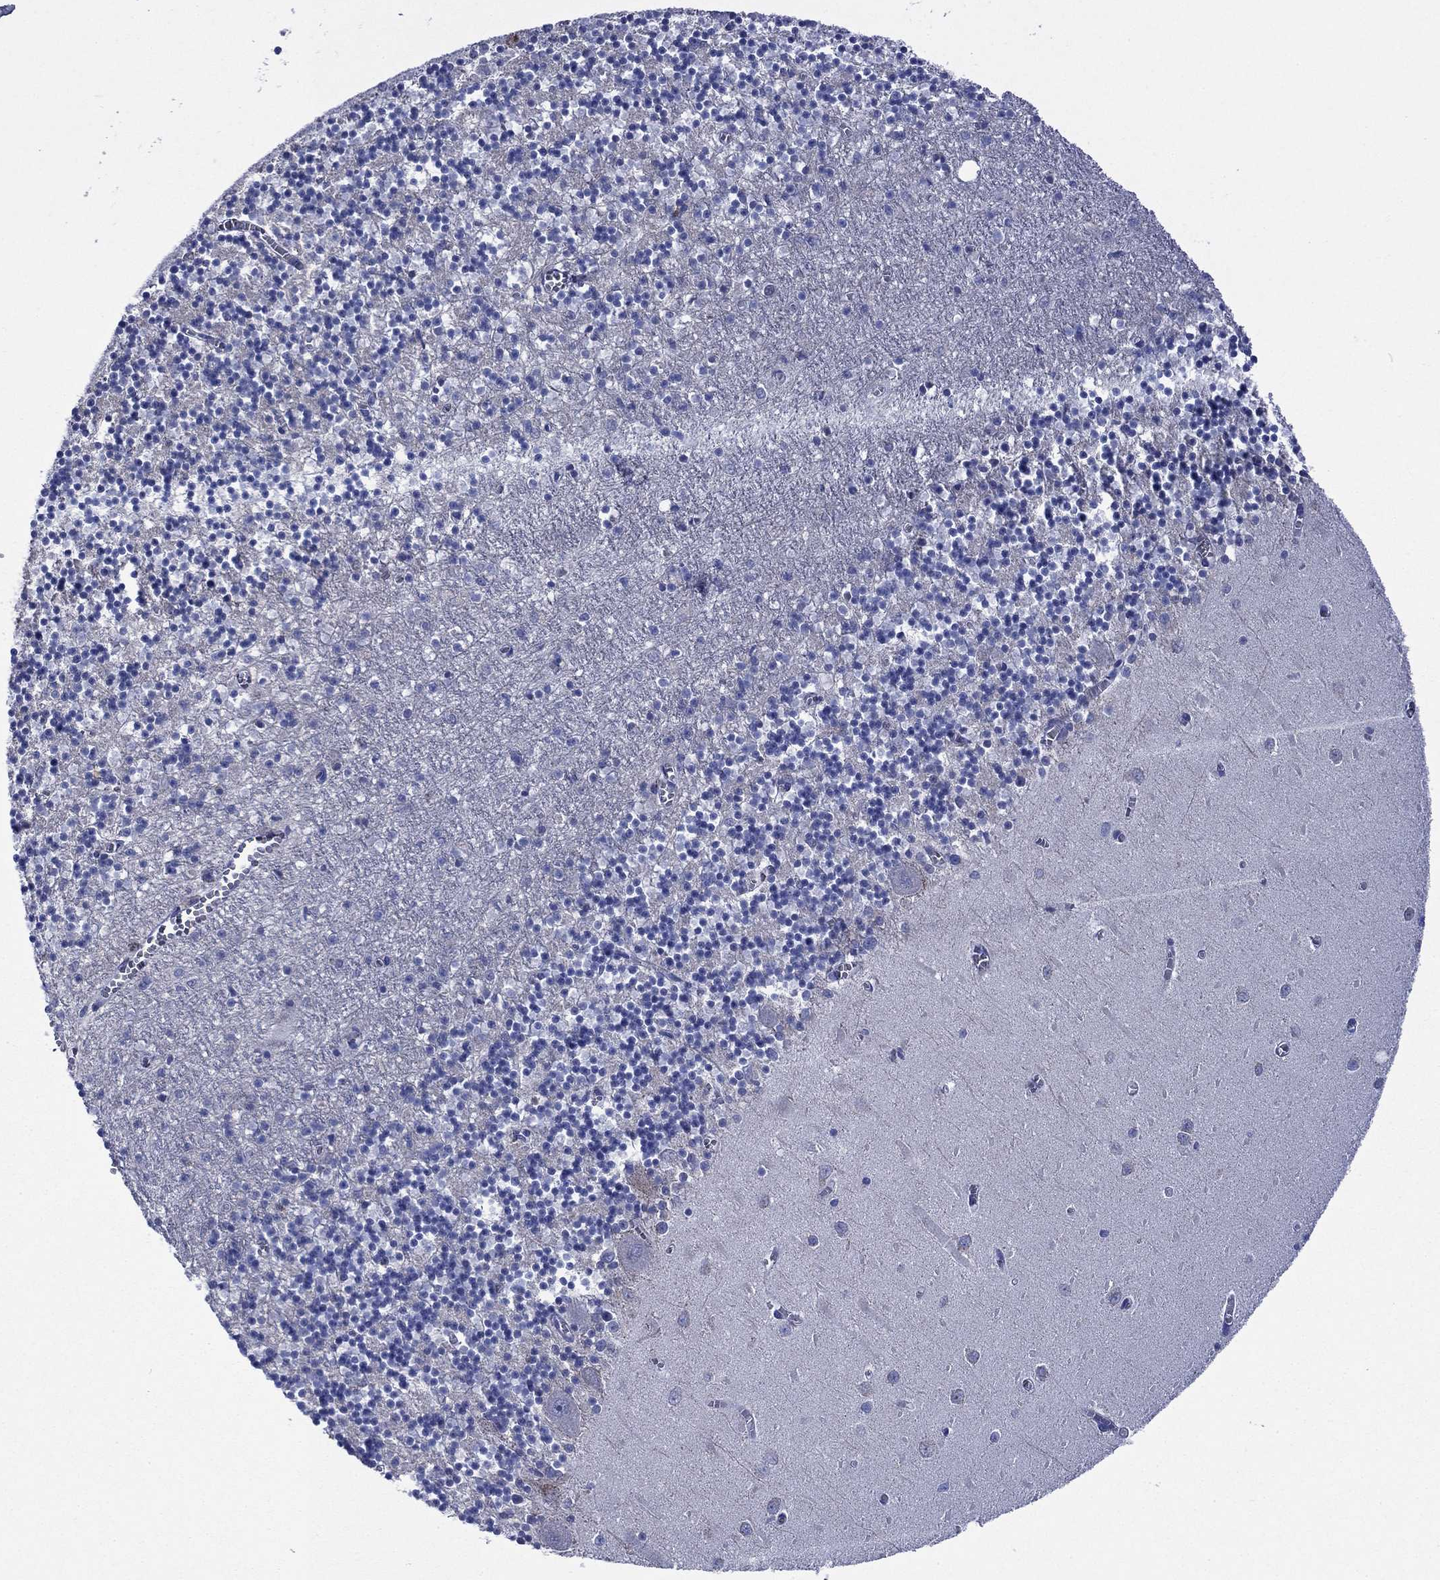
{"staining": {"intensity": "negative", "quantity": "none", "location": "none"}, "tissue": "cerebellum", "cell_type": "Cells in granular layer", "image_type": "normal", "snomed": [{"axis": "morphology", "description": "Normal tissue, NOS"}, {"axis": "topography", "description": "Cerebellum"}], "caption": "The immunohistochemistry image has no significant positivity in cells in granular layer of cerebellum.", "gene": "ACADSB", "patient": {"sex": "female", "age": 64}}